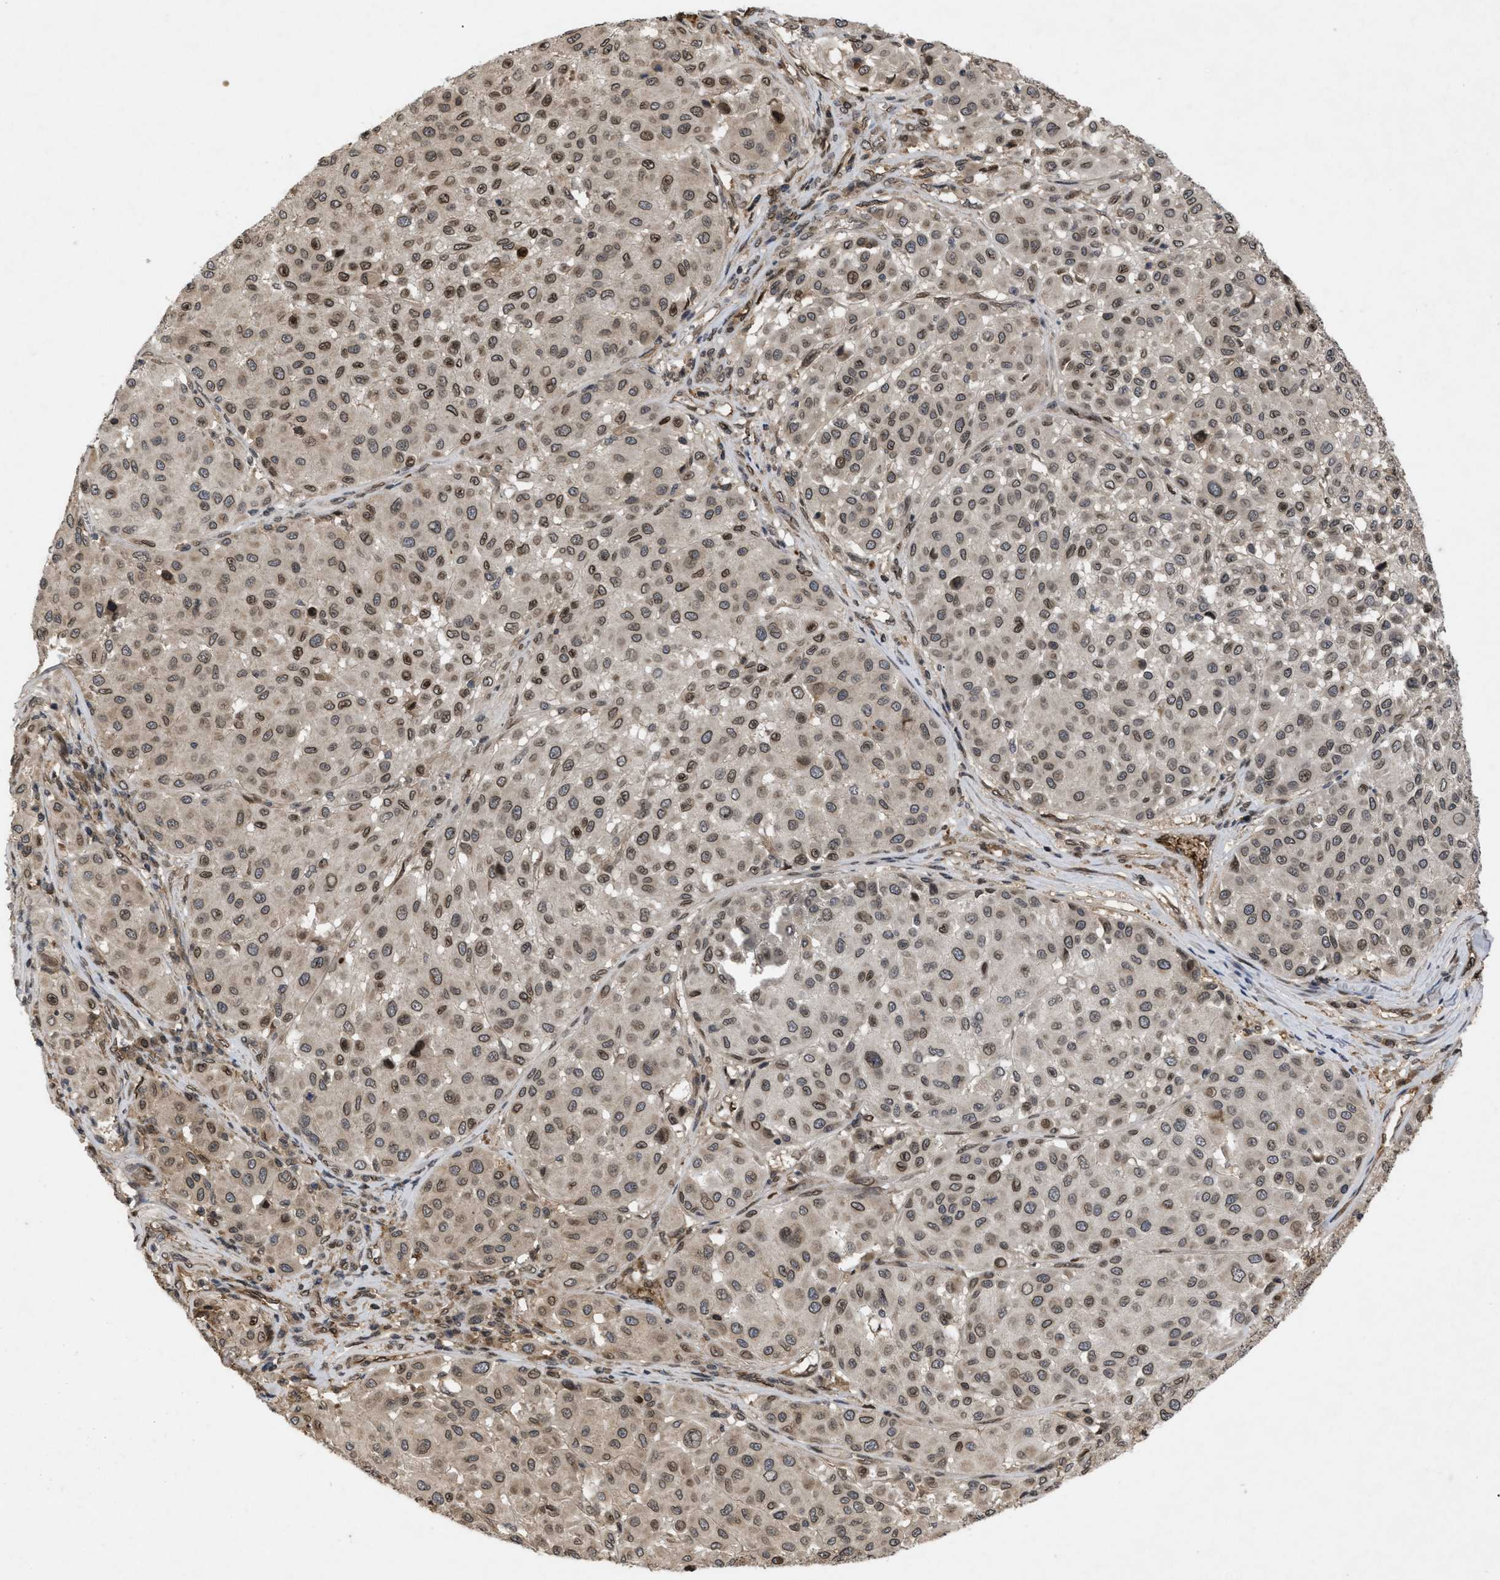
{"staining": {"intensity": "moderate", "quantity": ">75%", "location": "cytoplasmic/membranous,nuclear"}, "tissue": "melanoma", "cell_type": "Tumor cells", "image_type": "cancer", "snomed": [{"axis": "morphology", "description": "Malignant melanoma, Metastatic site"}, {"axis": "topography", "description": "Soft tissue"}], "caption": "Immunohistochemistry of human malignant melanoma (metastatic site) exhibits medium levels of moderate cytoplasmic/membranous and nuclear staining in about >75% of tumor cells.", "gene": "CRY1", "patient": {"sex": "male", "age": 41}}